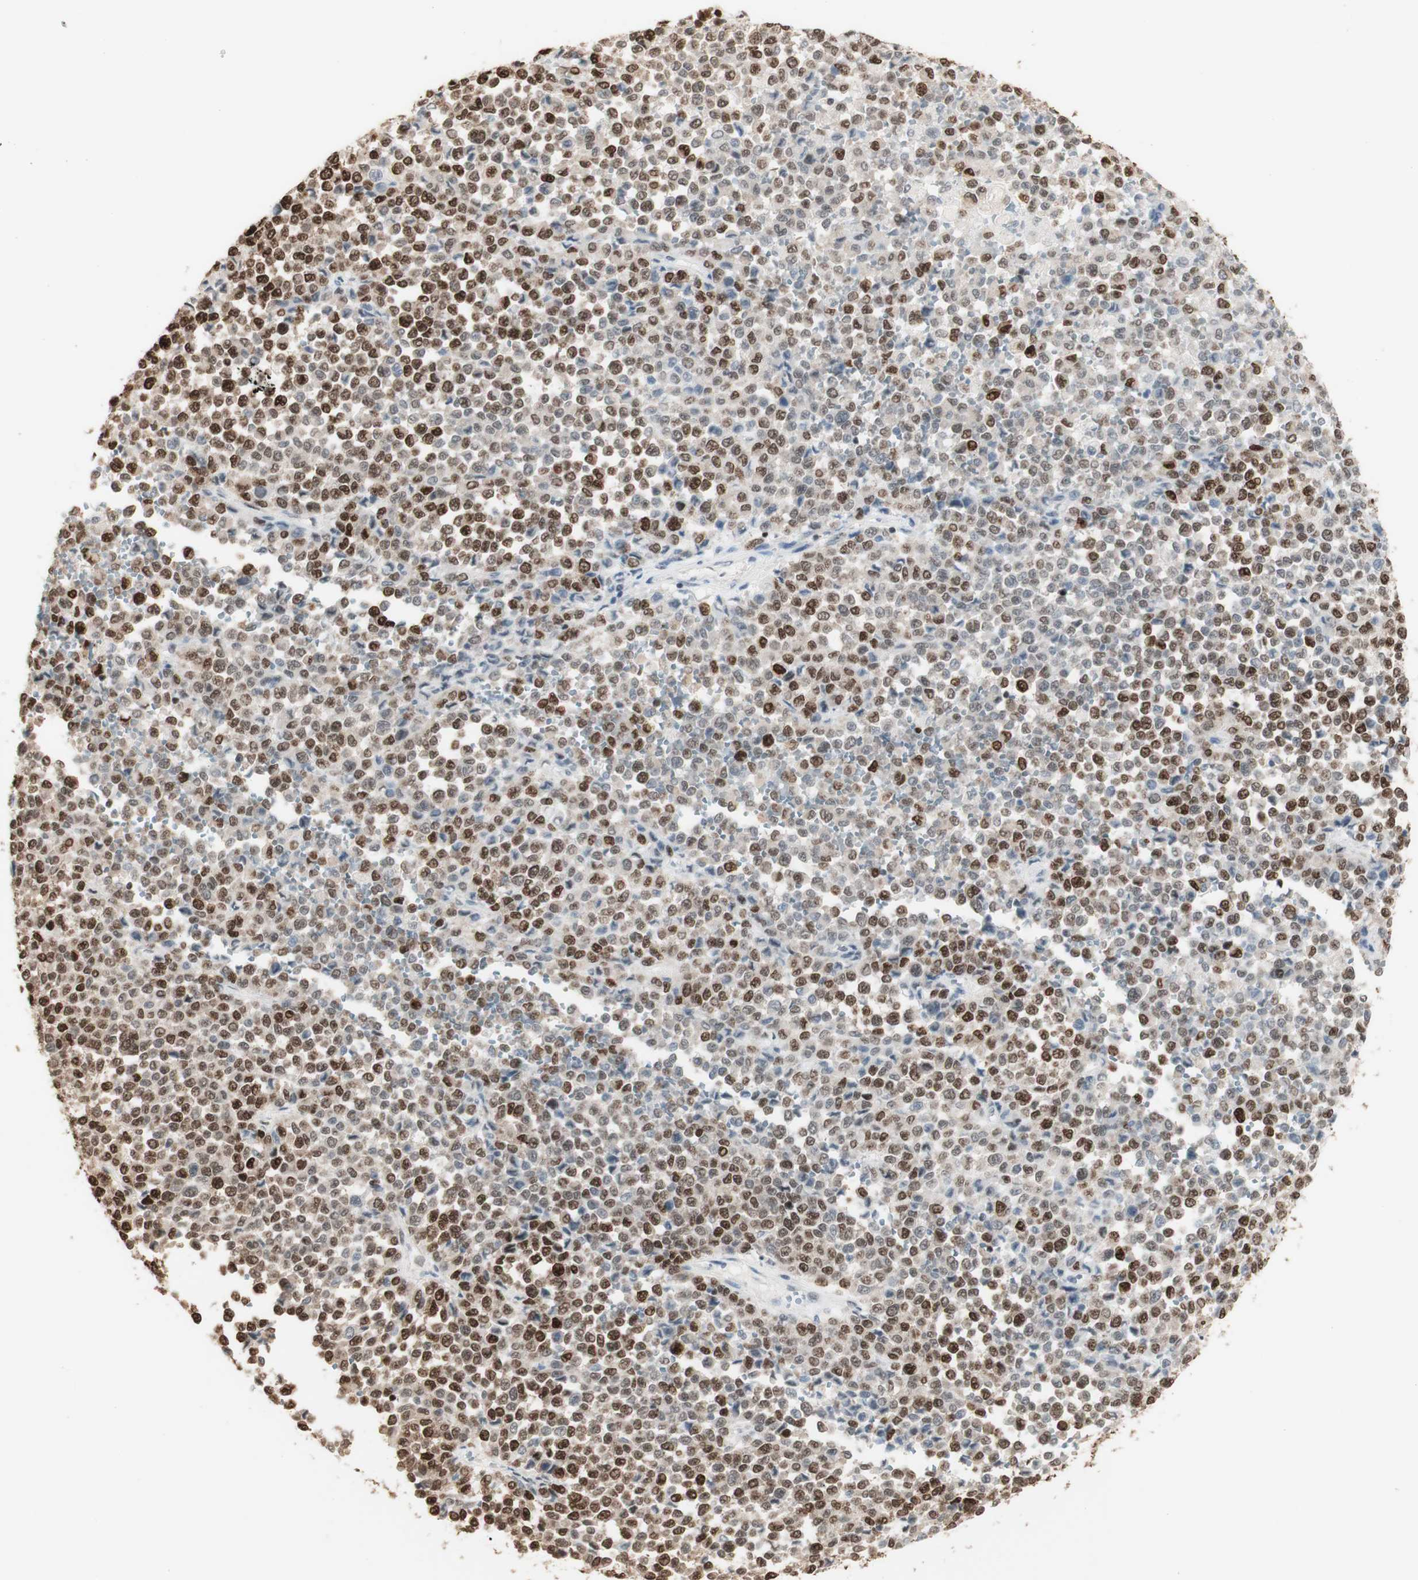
{"staining": {"intensity": "strong", "quantity": "25%-75%", "location": "nuclear"}, "tissue": "melanoma", "cell_type": "Tumor cells", "image_type": "cancer", "snomed": [{"axis": "morphology", "description": "Malignant melanoma, Metastatic site"}, {"axis": "topography", "description": "Pancreas"}], "caption": "Strong nuclear positivity for a protein is present in about 25%-75% of tumor cells of melanoma using IHC.", "gene": "HNRNPA2B1", "patient": {"sex": "female", "age": 30}}